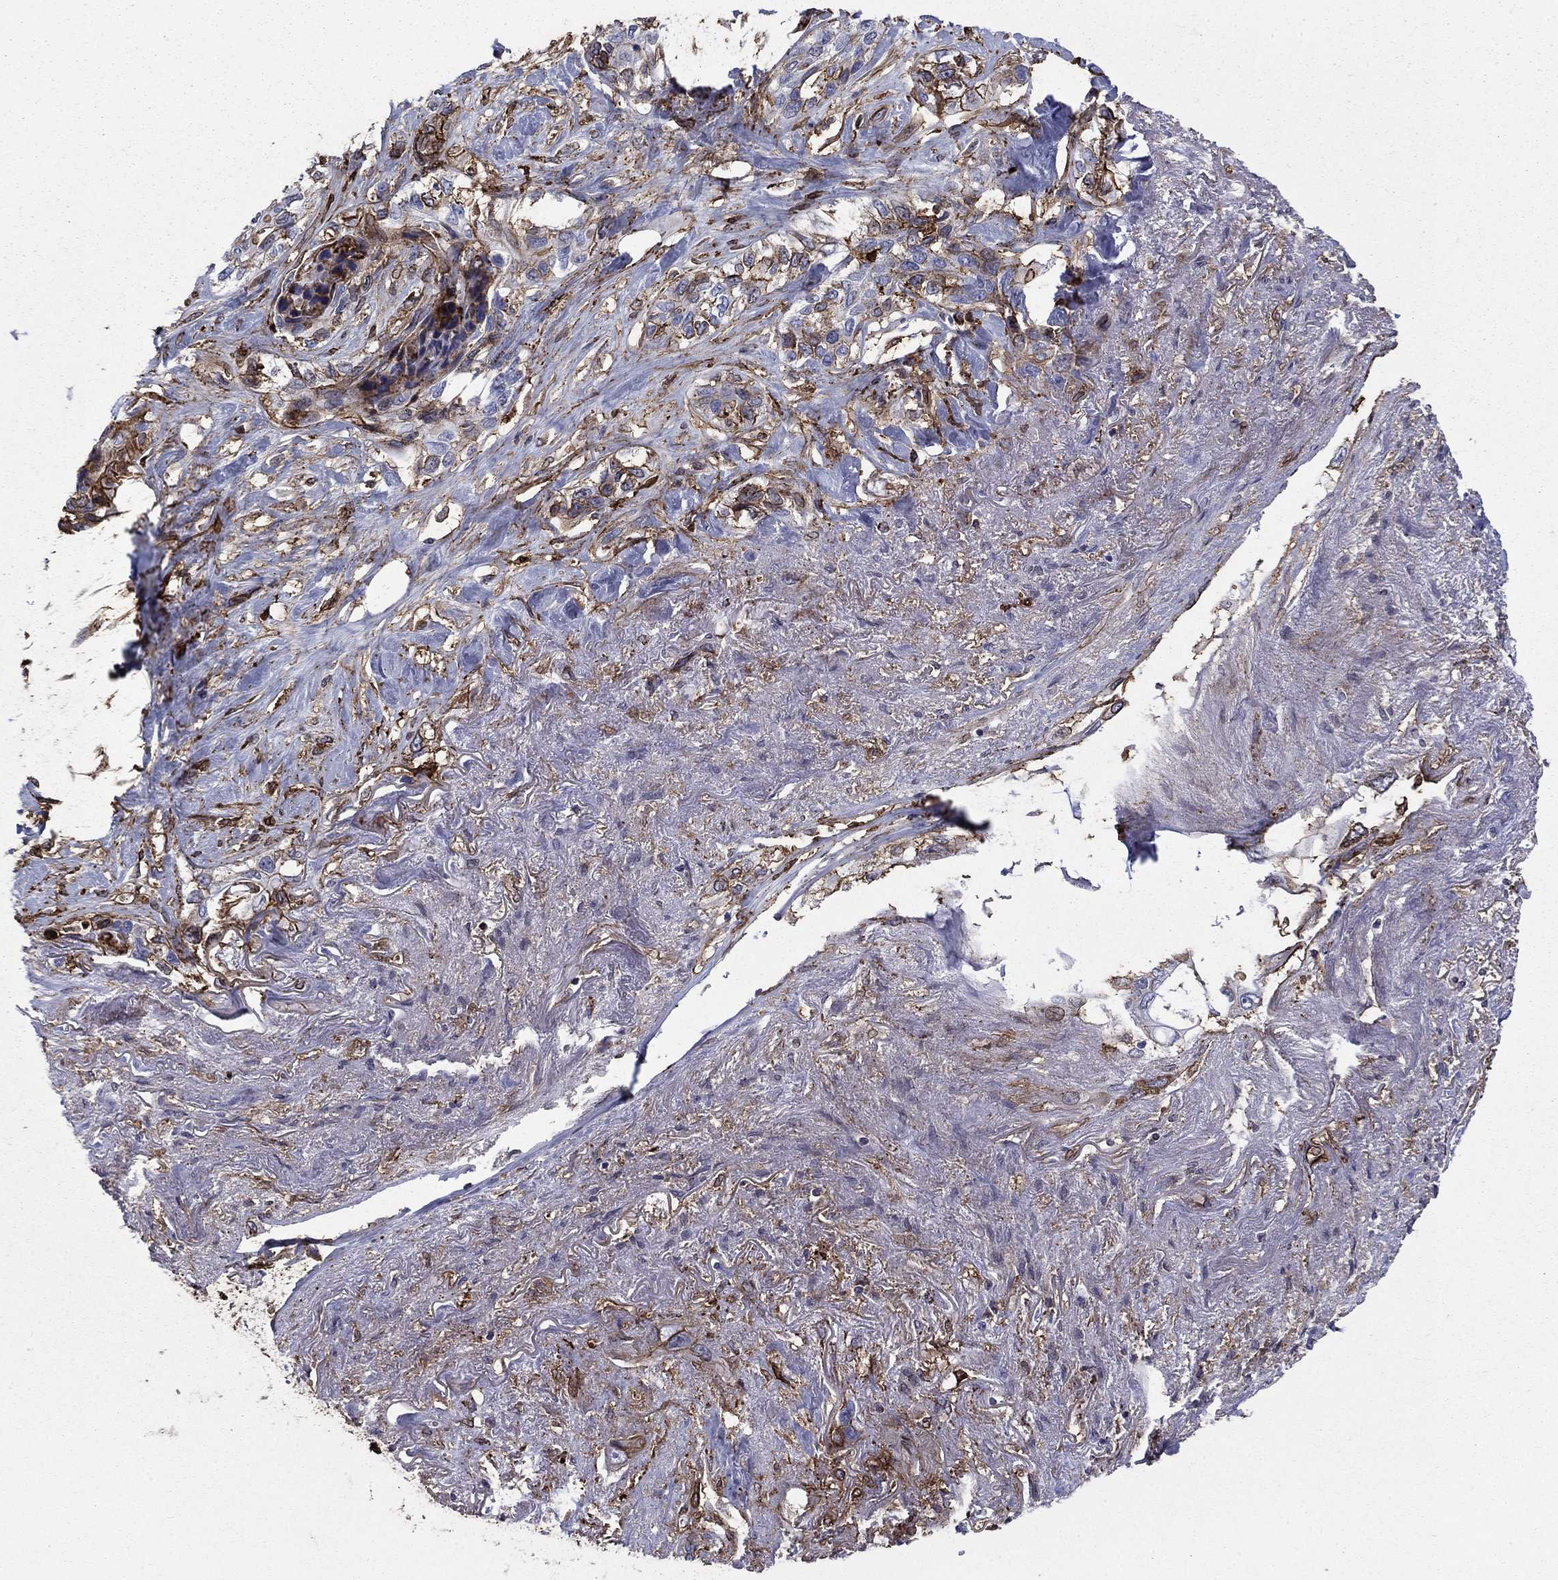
{"staining": {"intensity": "moderate", "quantity": "<25%", "location": "cytoplasmic/membranous"}, "tissue": "lung cancer", "cell_type": "Tumor cells", "image_type": "cancer", "snomed": [{"axis": "morphology", "description": "Squamous cell carcinoma, NOS"}, {"axis": "topography", "description": "Lung"}], "caption": "Lung cancer (squamous cell carcinoma) stained with a brown dye shows moderate cytoplasmic/membranous positive expression in about <25% of tumor cells.", "gene": "PLAU", "patient": {"sex": "female", "age": 70}}